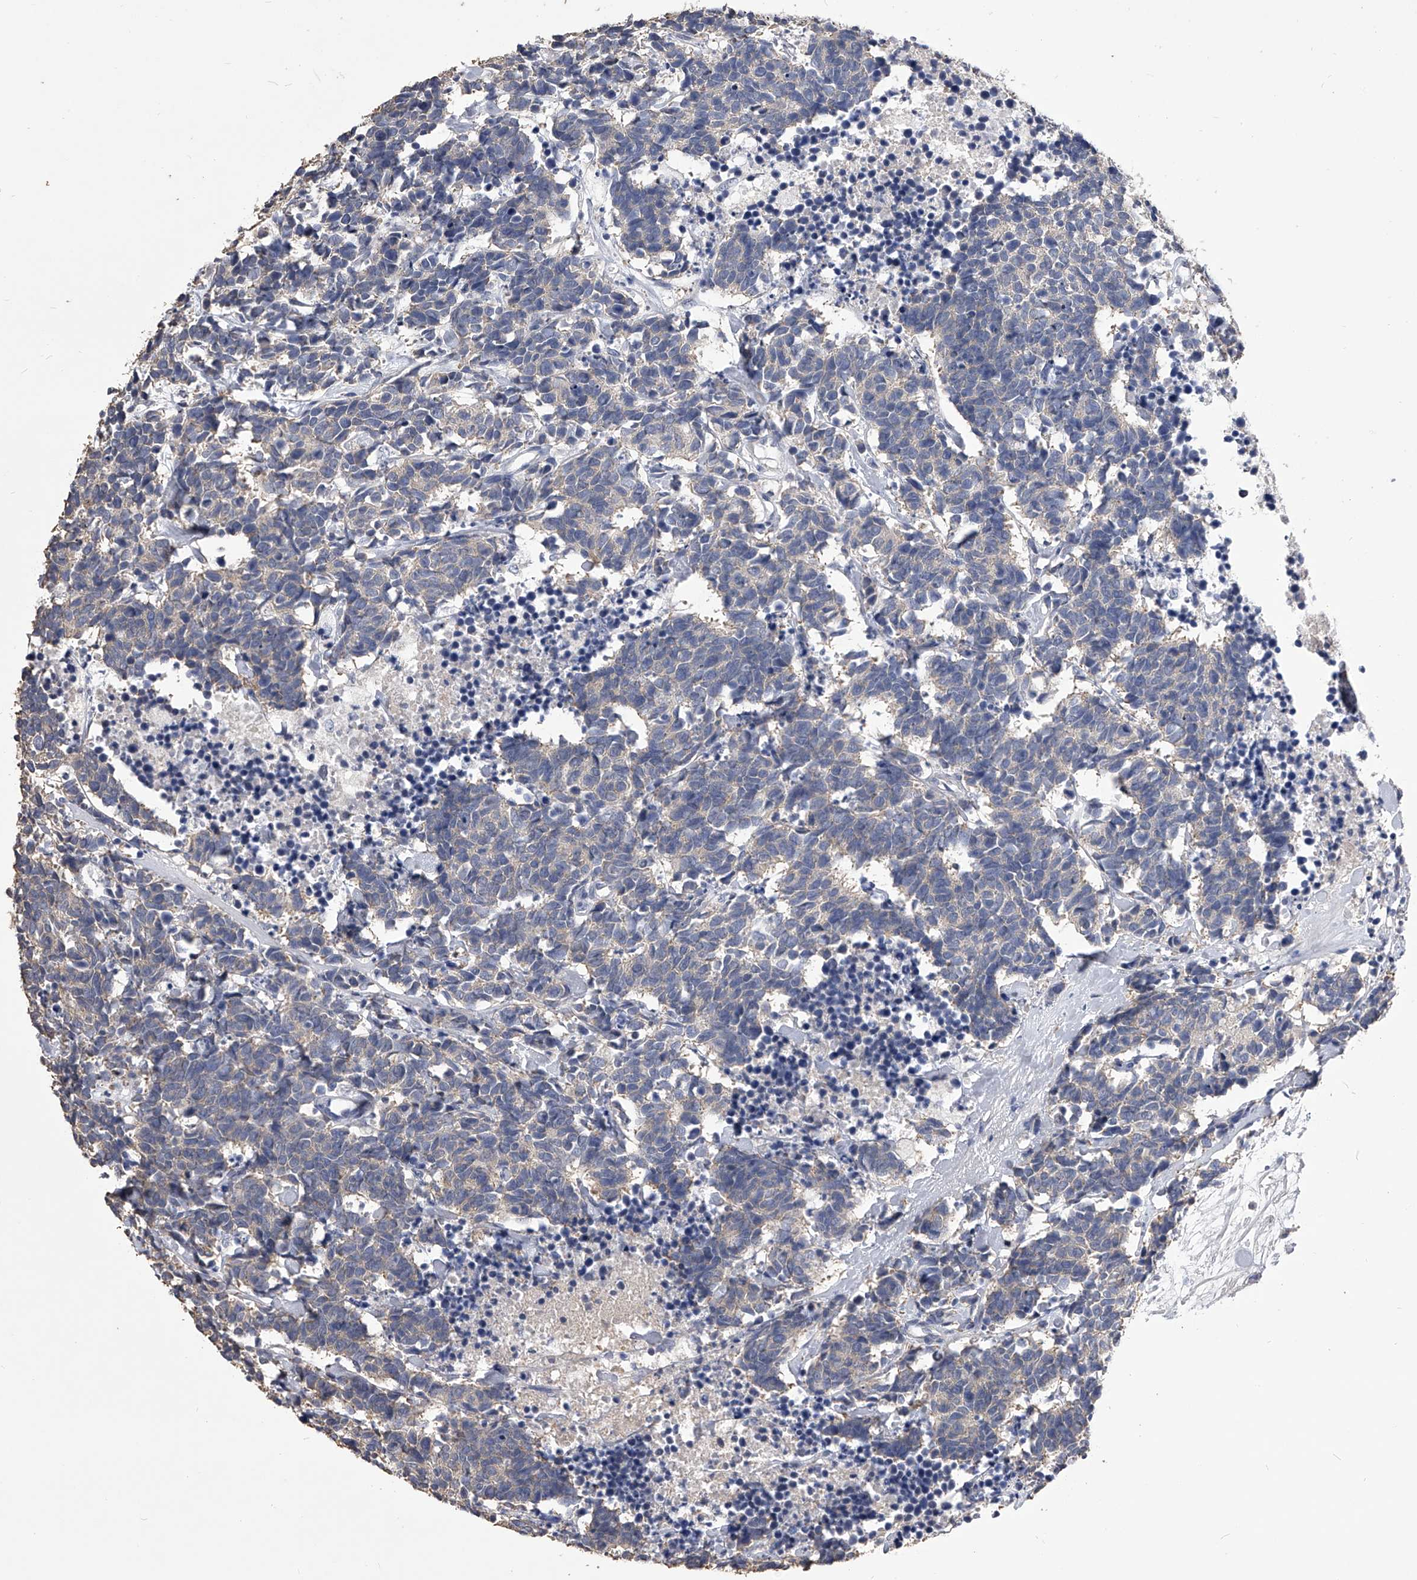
{"staining": {"intensity": "weak", "quantity": "<25%", "location": "cytoplasmic/membranous"}, "tissue": "carcinoid", "cell_type": "Tumor cells", "image_type": "cancer", "snomed": [{"axis": "morphology", "description": "Carcinoma, NOS"}, {"axis": "morphology", "description": "Carcinoid, malignant, NOS"}, {"axis": "topography", "description": "Urinary bladder"}], "caption": "Carcinoid was stained to show a protein in brown. There is no significant staining in tumor cells.", "gene": "MDN1", "patient": {"sex": "male", "age": 57}}